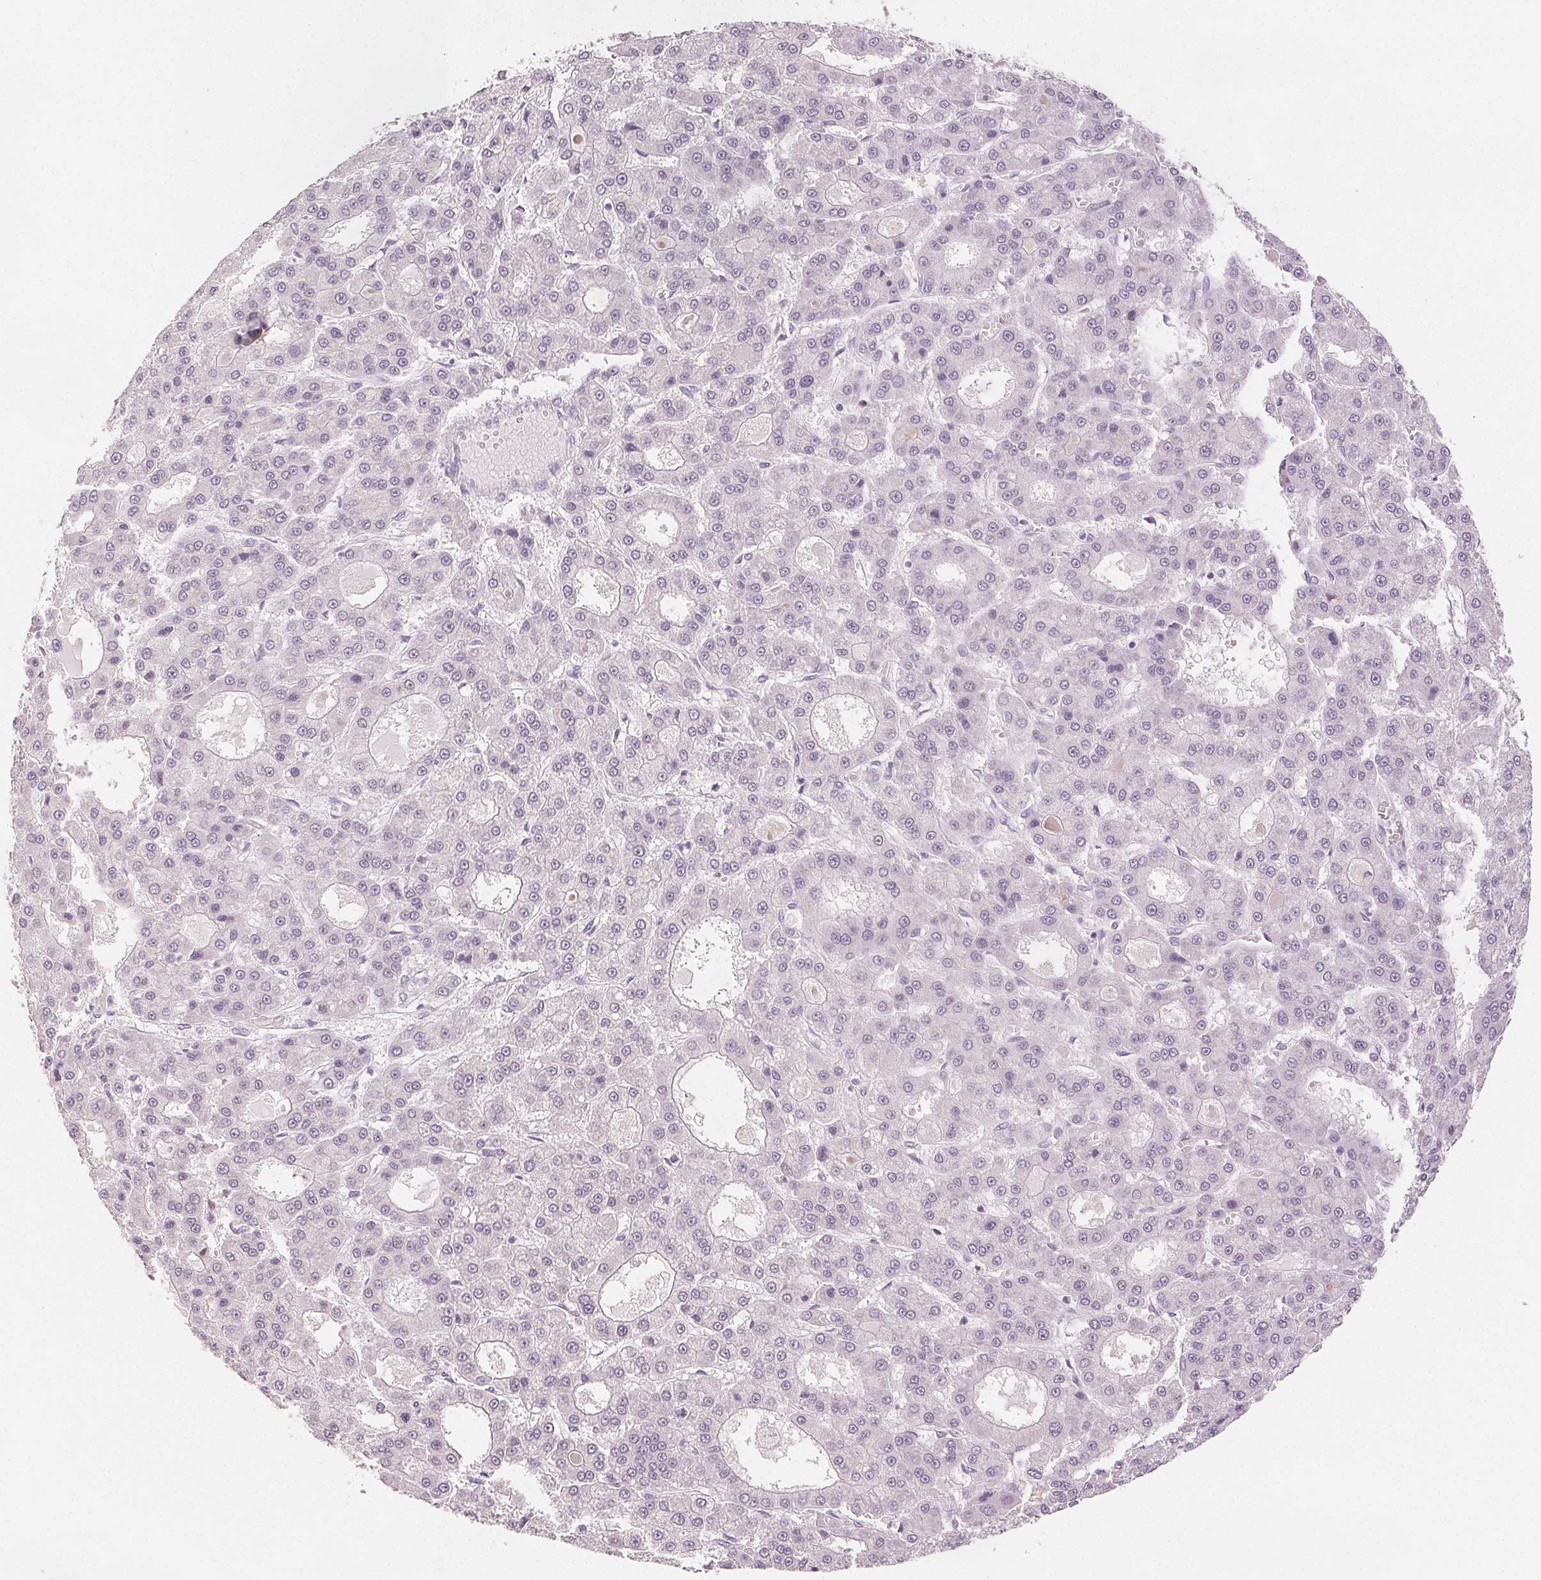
{"staining": {"intensity": "negative", "quantity": "none", "location": "none"}, "tissue": "liver cancer", "cell_type": "Tumor cells", "image_type": "cancer", "snomed": [{"axis": "morphology", "description": "Carcinoma, Hepatocellular, NOS"}, {"axis": "topography", "description": "Liver"}], "caption": "Immunohistochemistry of human liver hepatocellular carcinoma demonstrates no staining in tumor cells.", "gene": "SCGN", "patient": {"sex": "male", "age": 70}}